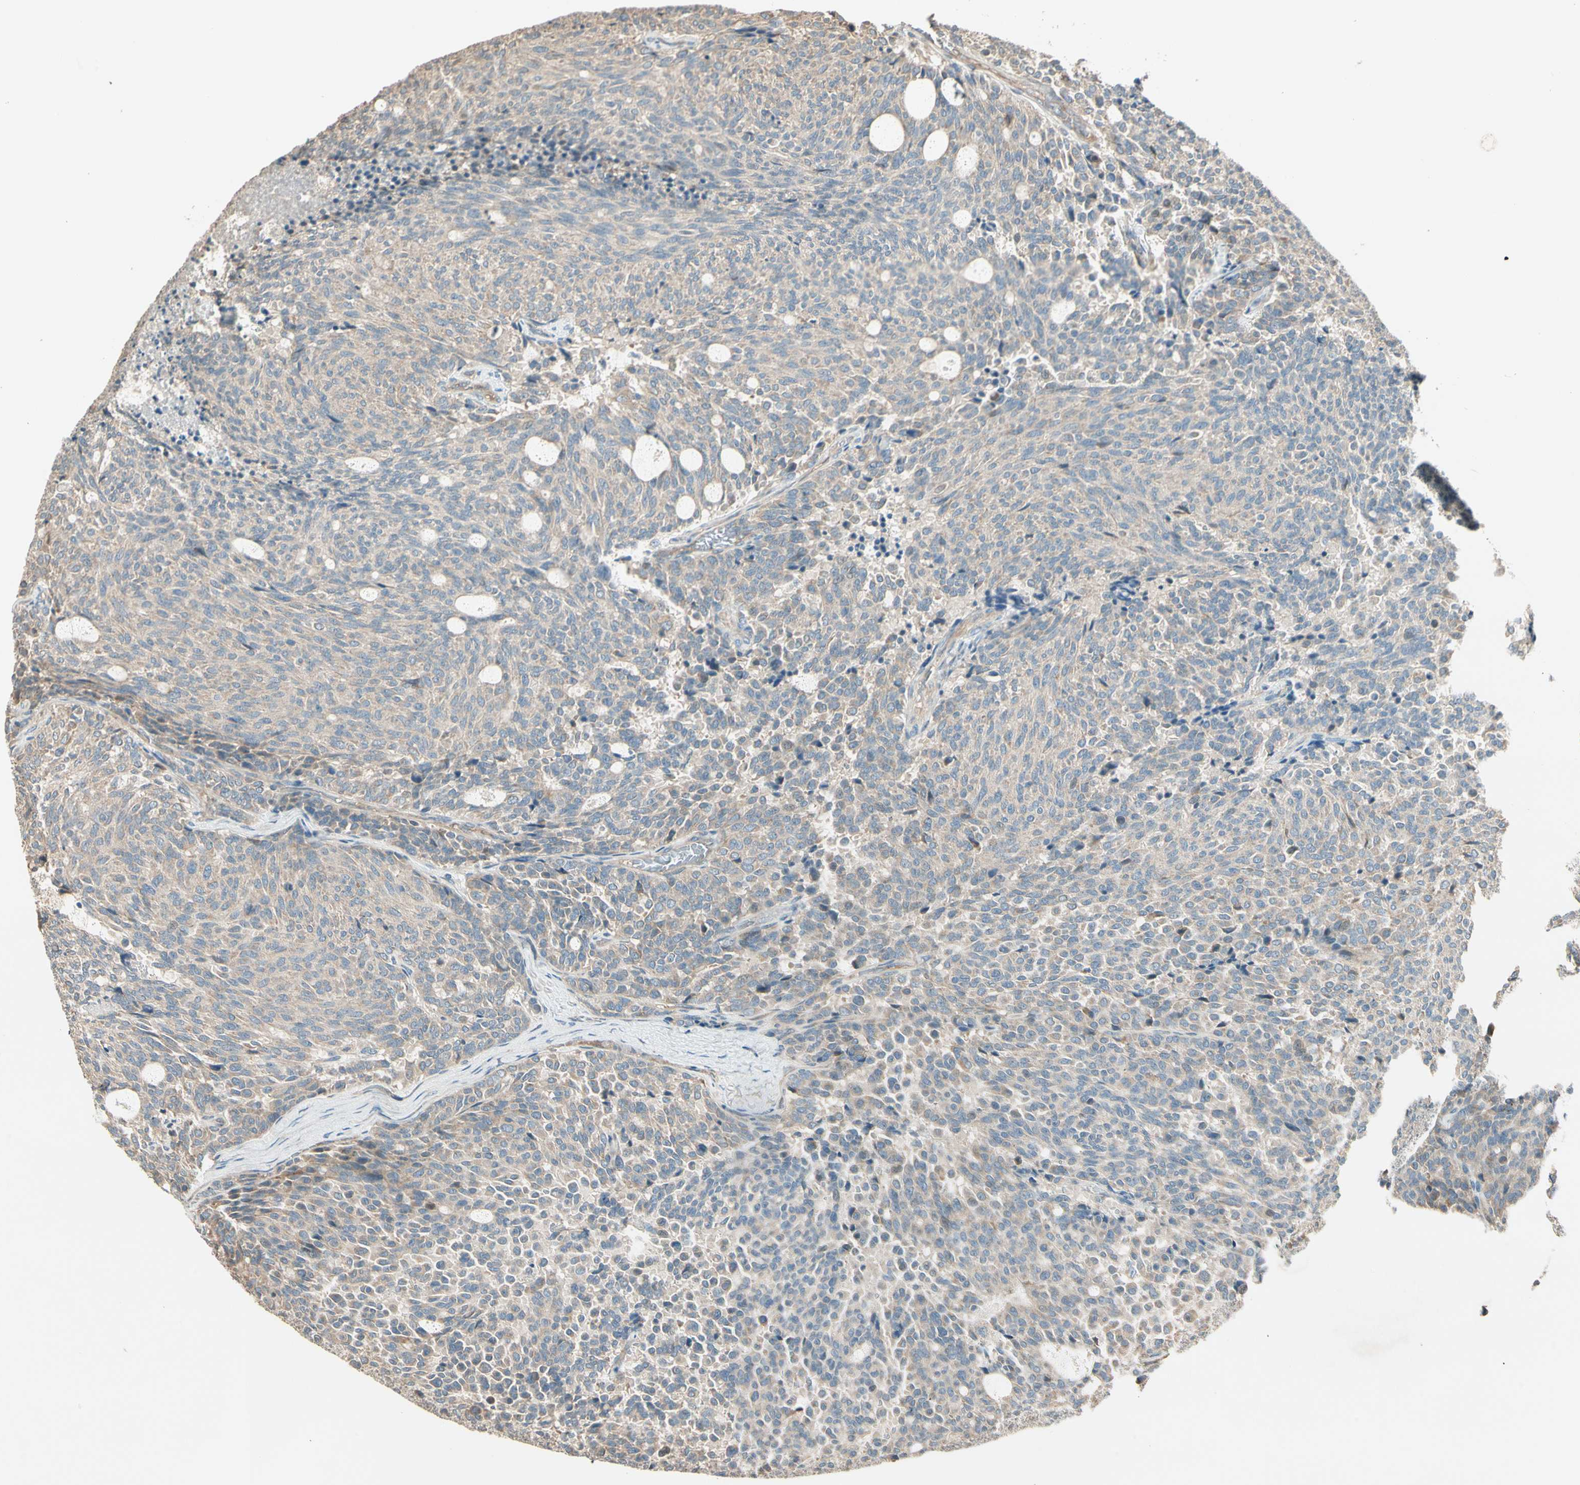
{"staining": {"intensity": "weak", "quantity": ">75%", "location": "cytoplasmic/membranous"}, "tissue": "carcinoid", "cell_type": "Tumor cells", "image_type": "cancer", "snomed": [{"axis": "morphology", "description": "Carcinoid, malignant, NOS"}, {"axis": "topography", "description": "Pancreas"}], "caption": "Malignant carcinoid tissue demonstrates weak cytoplasmic/membranous expression in approximately >75% of tumor cells Using DAB (brown) and hematoxylin (blue) stains, captured at high magnification using brightfield microscopy.", "gene": "TNFRSF21", "patient": {"sex": "female", "age": 54}}